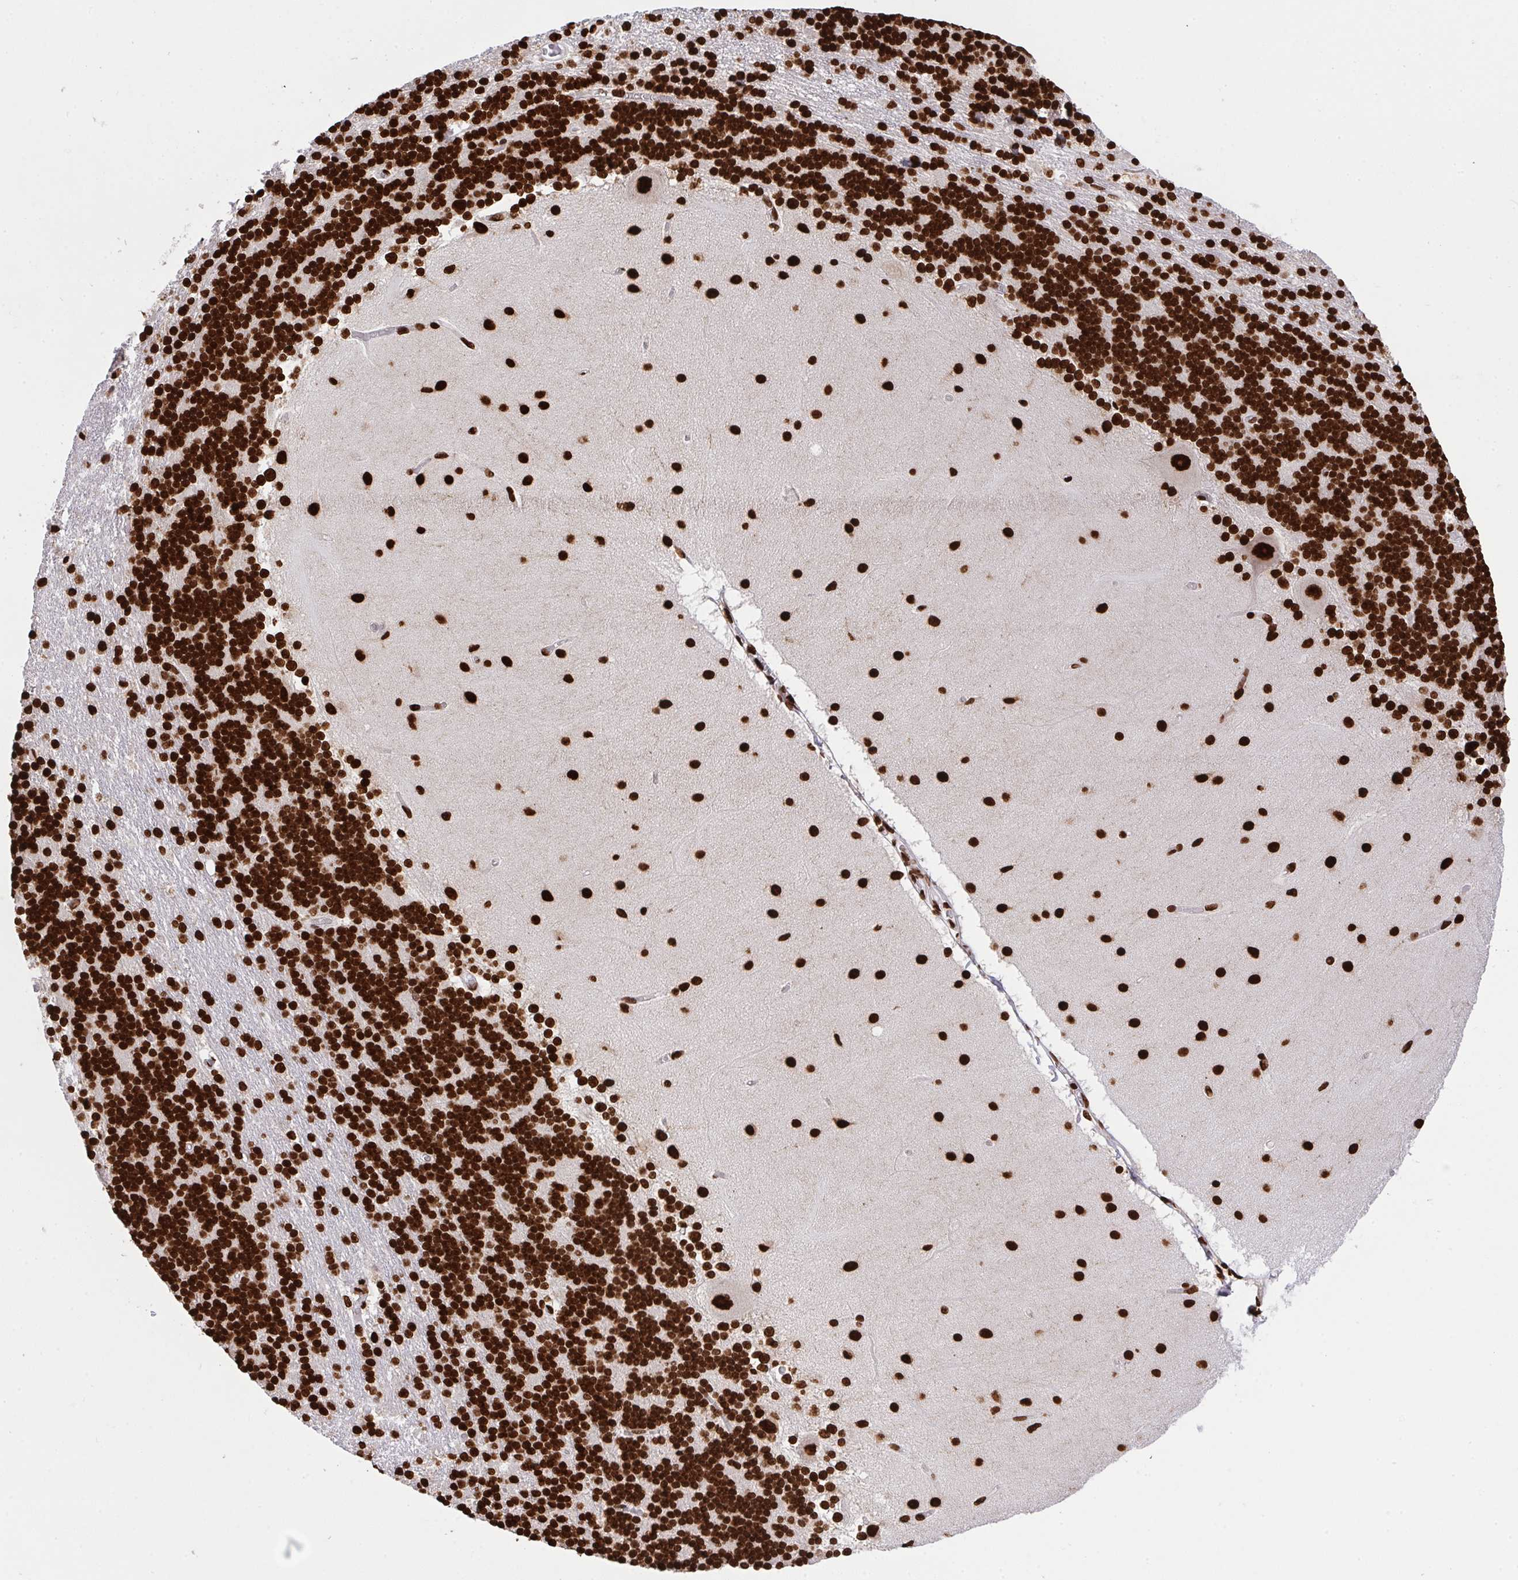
{"staining": {"intensity": "strong", "quantity": ">75%", "location": "nuclear"}, "tissue": "cerebellum", "cell_type": "Cells in granular layer", "image_type": "normal", "snomed": [{"axis": "morphology", "description": "Normal tissue, NOS"}, {"axis": "topography", "description": "Cerebellum"}], "caption": "DAB immunohistochemical staining of benign cerebellum exhibits strong nuclear protein expression in about >75% of cells in granular layer.", "gene": "HNRNPL", "patient": {"sex": "female", "age": 54}}